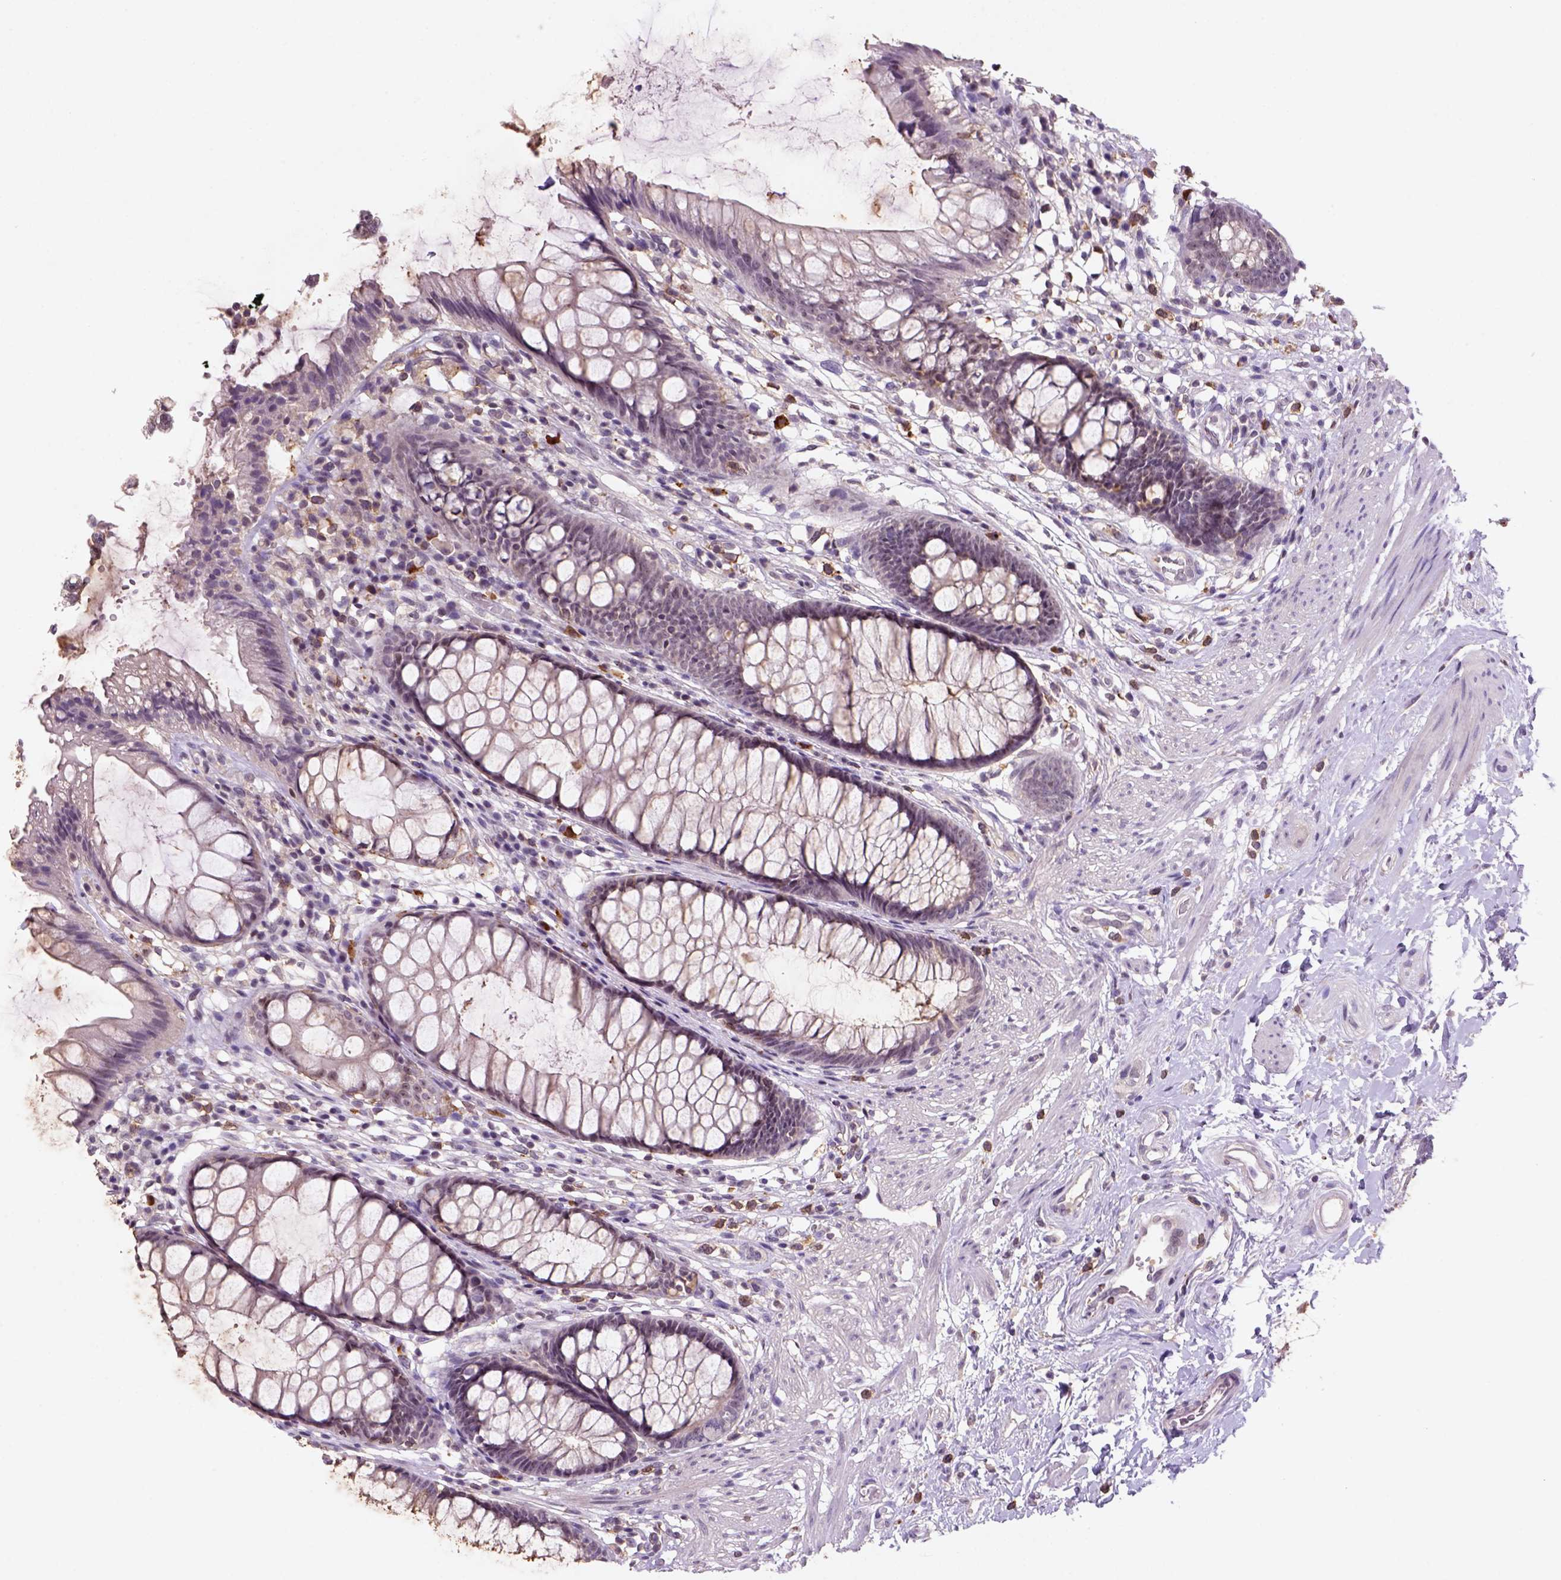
{"staining": {"intensity": "weak", "quantity": "25%-75%", "location": "cytoplasmic/membranous,nuclear"}, "tissue": "rectum", "cell_type": "Glandular cells", "image_type": "normal", "snomed": [{"axis": "morphology", "description": "Normal tissue, NOS"}, {"axis": "topography", "description": "Smooth muscle"}, {"axis": "topography", "description": "Rectum"}], "caption": "Benign rectum was stained to show a protein in brown. There is low levels of weak cytoplasmic/membranous,nuclear positivity in about 25%-75% of glandular cells. The staining was performed using DAB (3,3'-diaminobenzidine), with brown indicating positive protein expression. Nuclei are stained blue with hematoxylin.", "gene": "SCML4", "patient": {"sex": "male", "age": 53}}